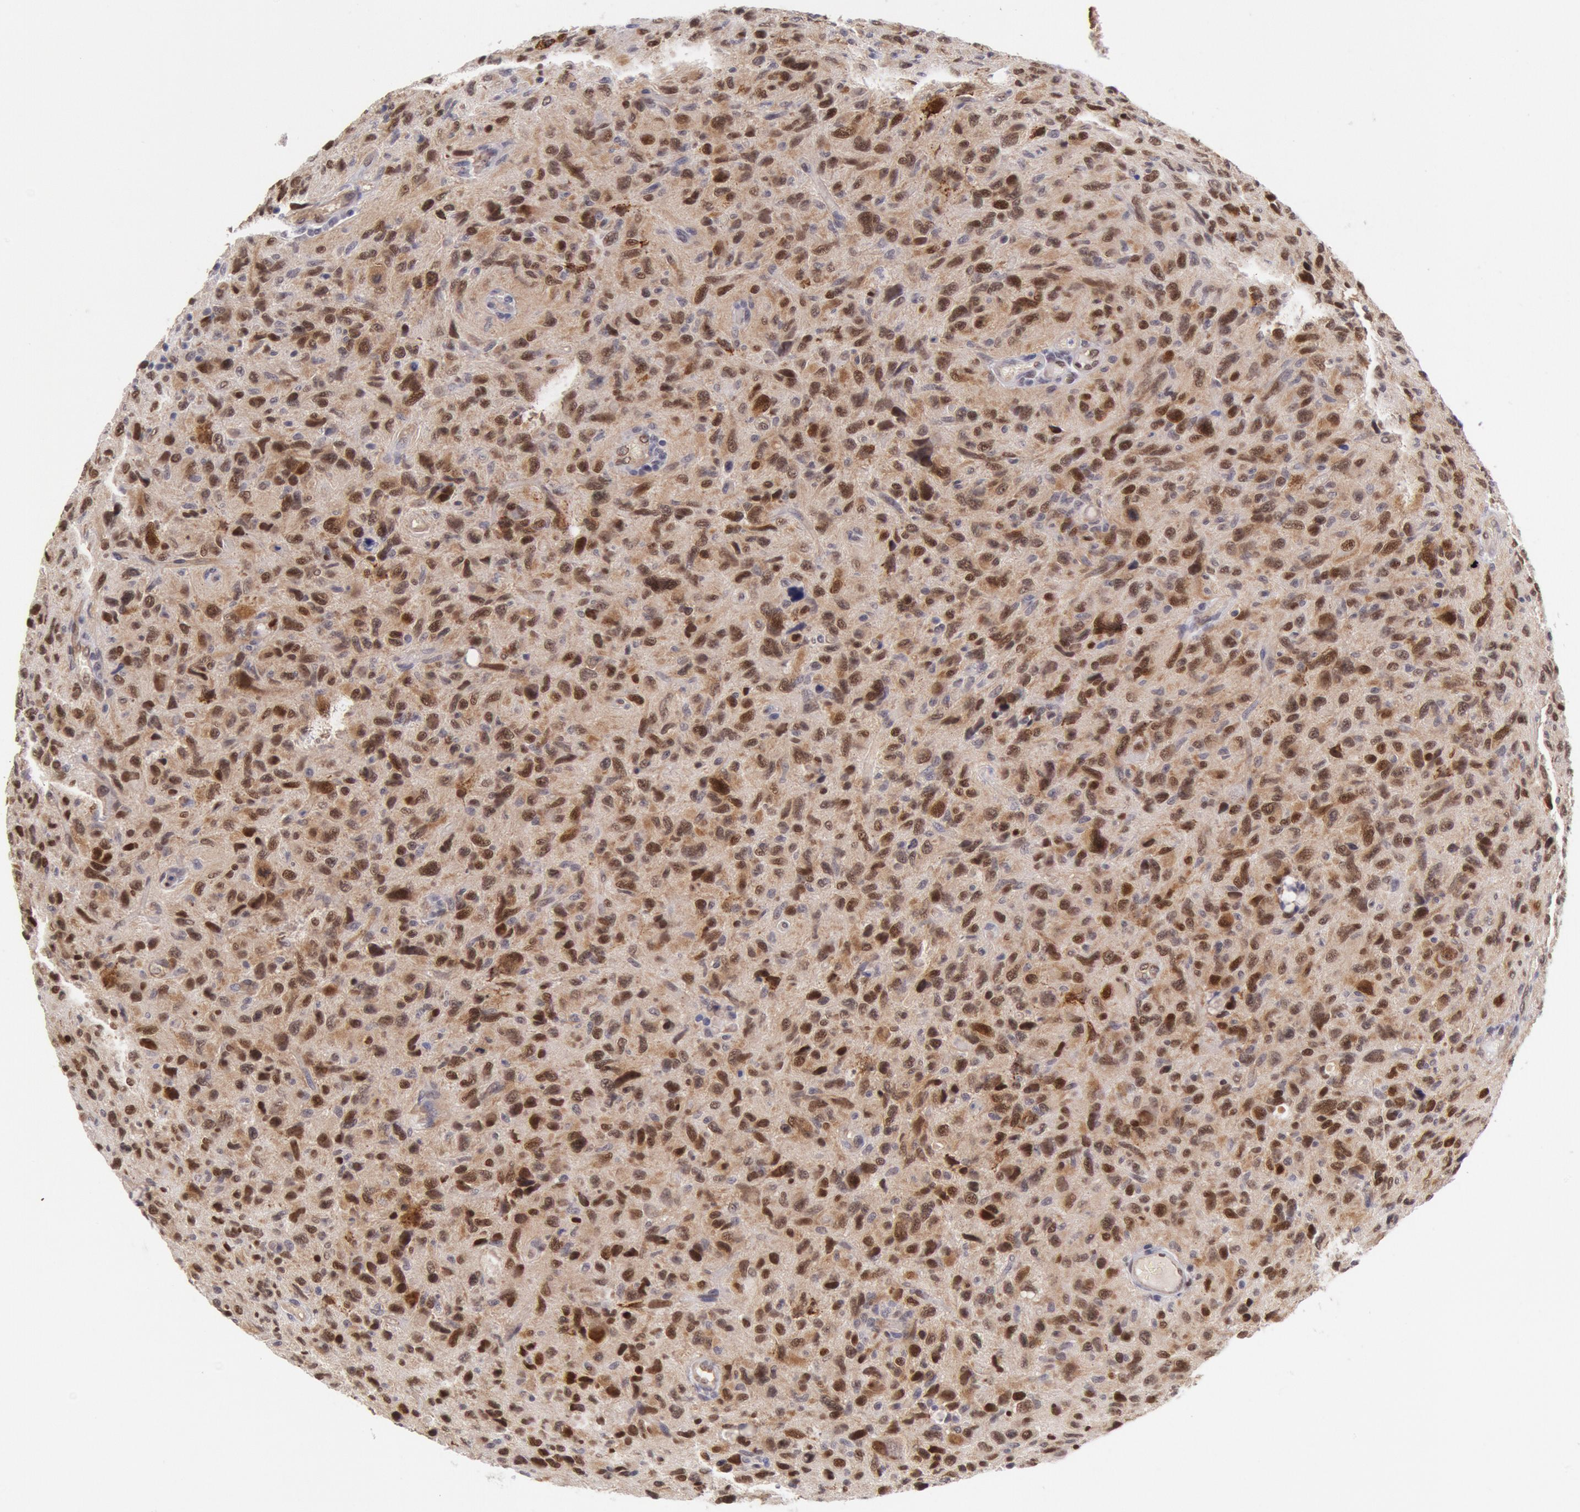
{"staining": {"intensity": "moderate", "quantity": ">75%", "location": "nuclear"}, "tissue": "glioma", "cell_type": "Tumor cells", "image_type": "cancer", "snomed": [{"axis": "morphology", "description": "Glioma, malignant, High grade"}, {"axis": "topography", "description": "Brain"}], "caption": "High-grade glioma (malignant) stained with a protein marker demonstrates moderate staining in tumor cells.", "gene": "CDKN2B", "patient": {"sex": "female", "age": 60}}